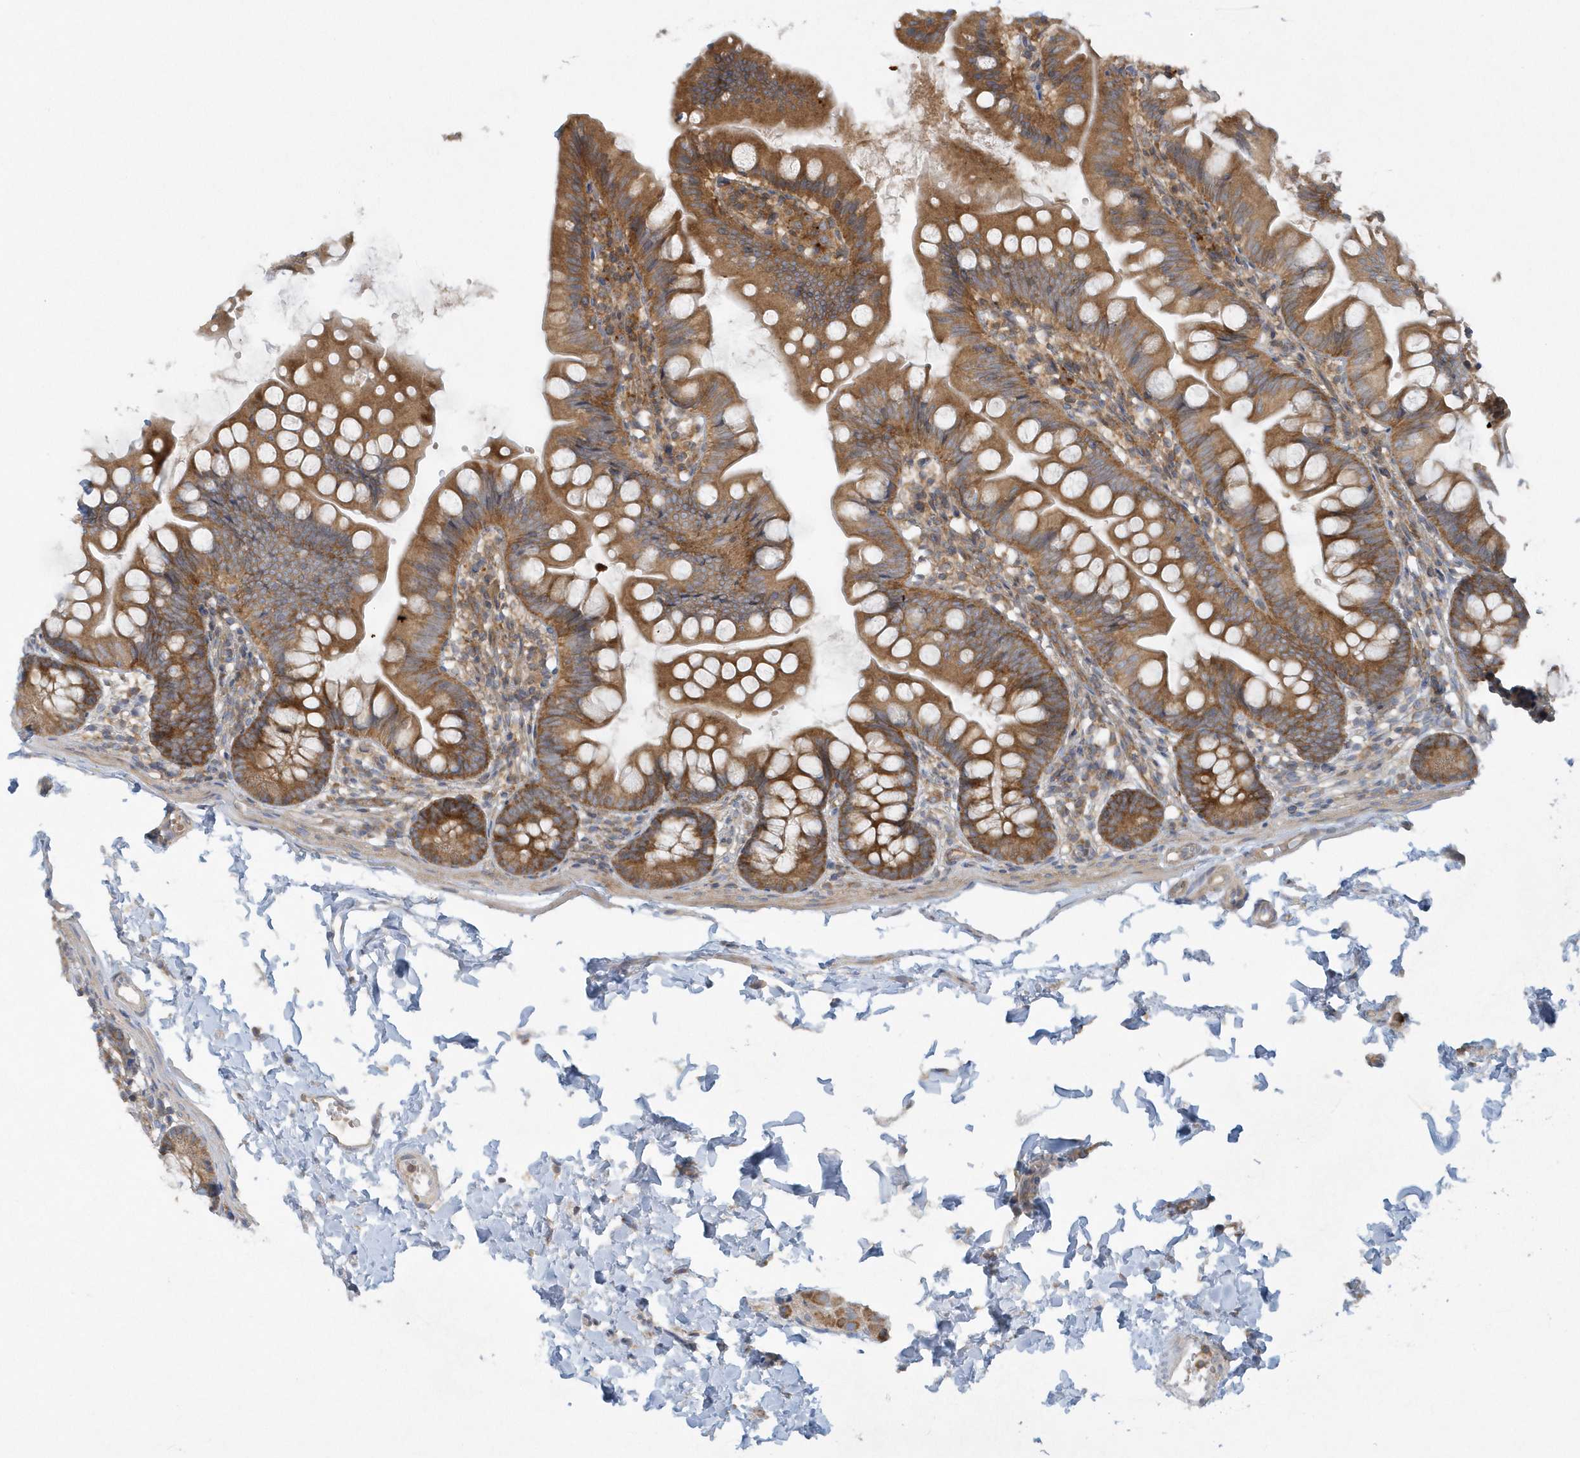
{"staining": {"intensity": "moderate", "quantity": ">75%", "location": "cytoplasmic/membranous"}, "tissue": "small intestine", "cell_type": "Glandular cells", "image_type": "normal", "snomed": [{"axis": "morphology", "description": "Normal tissue, NOS"}, {"axis": "topography", "description": "Small intestine"}], "caption": "Approximately >75% of glandular cells in benign human small intestine demonstrate moderate cytoplasmic/membranous protein staining as visualized by brown immunohistochemical staining.", "gene": "CNOT10", "patient": {"sex": "male", "age": 7}}